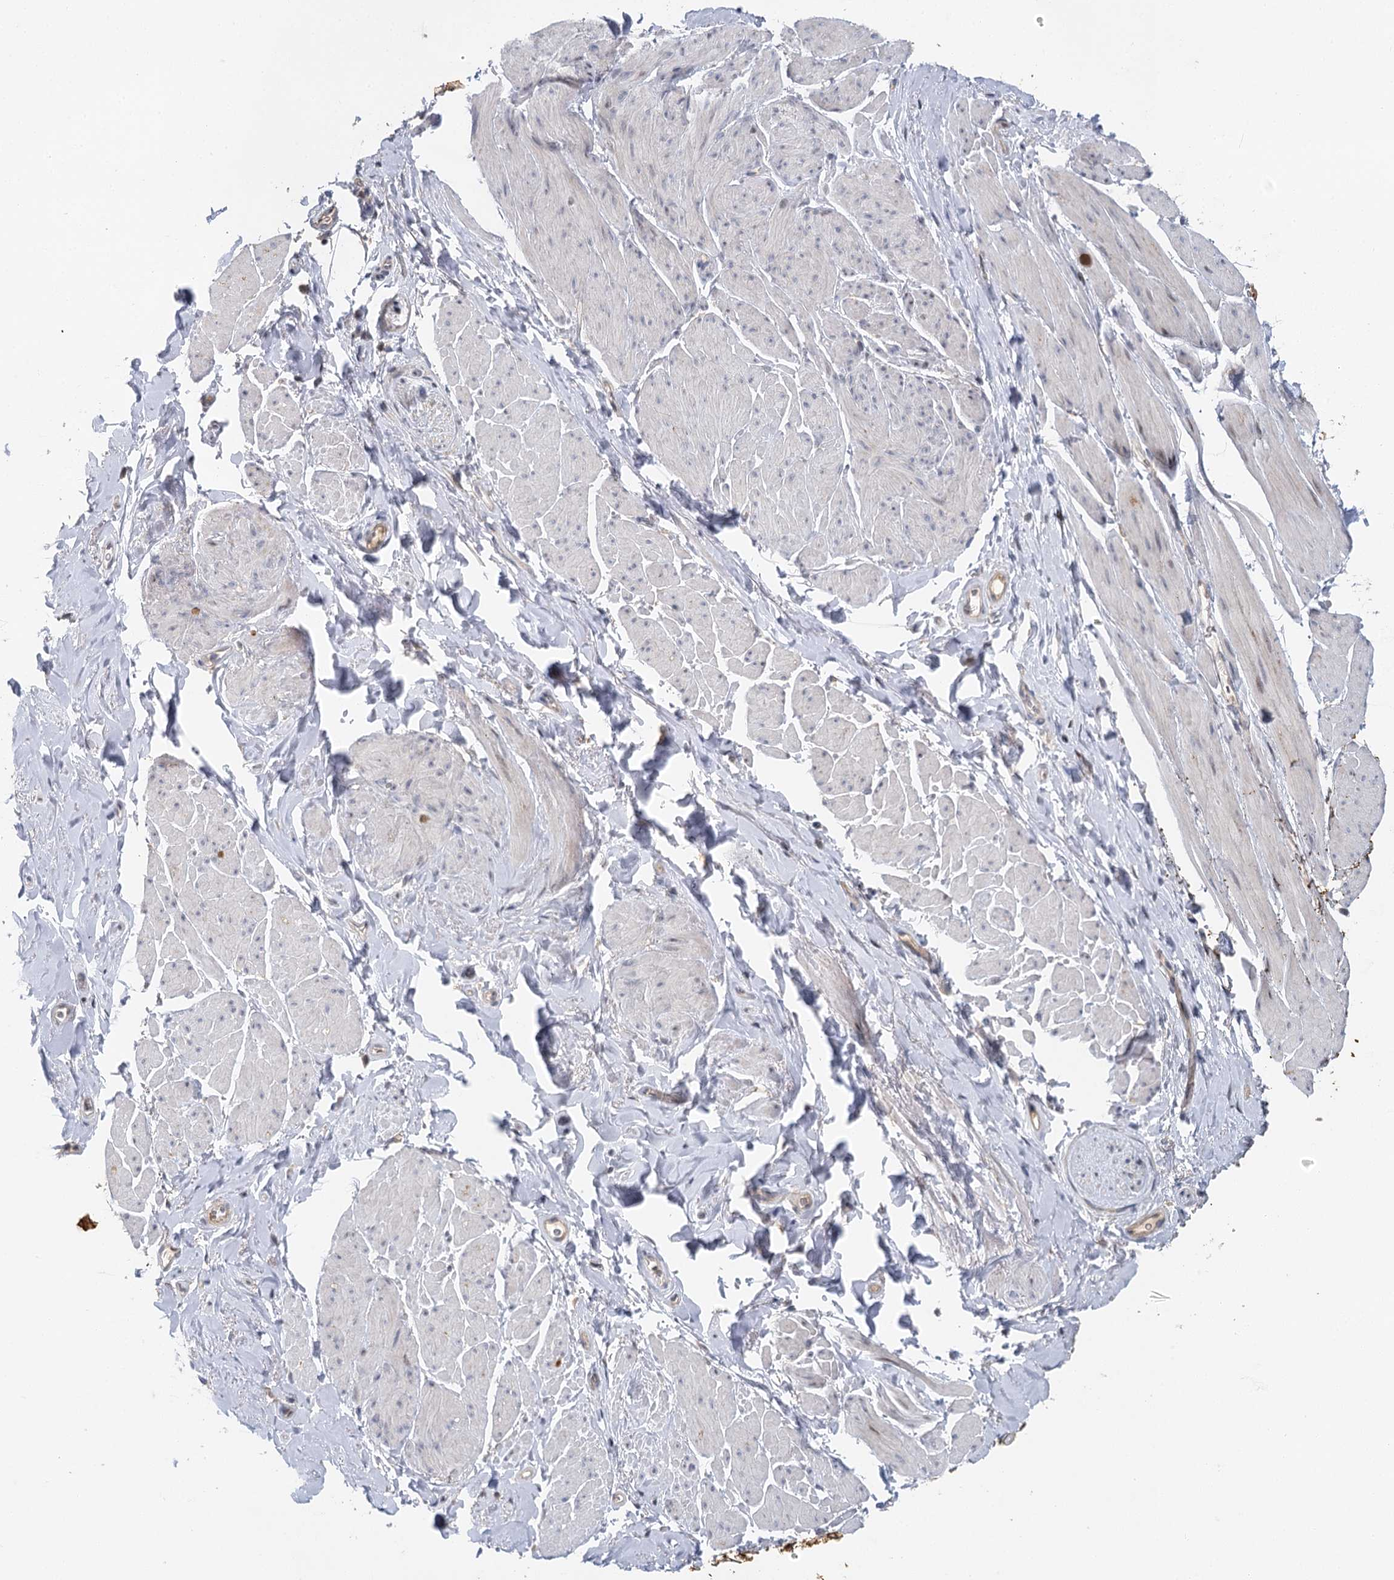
{"staining": {"intensity": "negative", "quantity": "none", "location": "none"}, "tissue": "smooth muscle", "cell_type": "Smooth muscle cells", "image_type": "normal", "snomed": [{"axis": "morphology", "description": "Normal tissue, NOS"}, {"axis": "topography", "description": "Smooth muscle"}, {"axis": "topography", "description": "Peripheral nerve tissue"}], "caption": "Immunohistochemistry of unremarkable smooth muscle exhibits no expression in smooth muscle cells.", "gene": "IL11RA", "patient": {"sex": "male", "age": 69}}